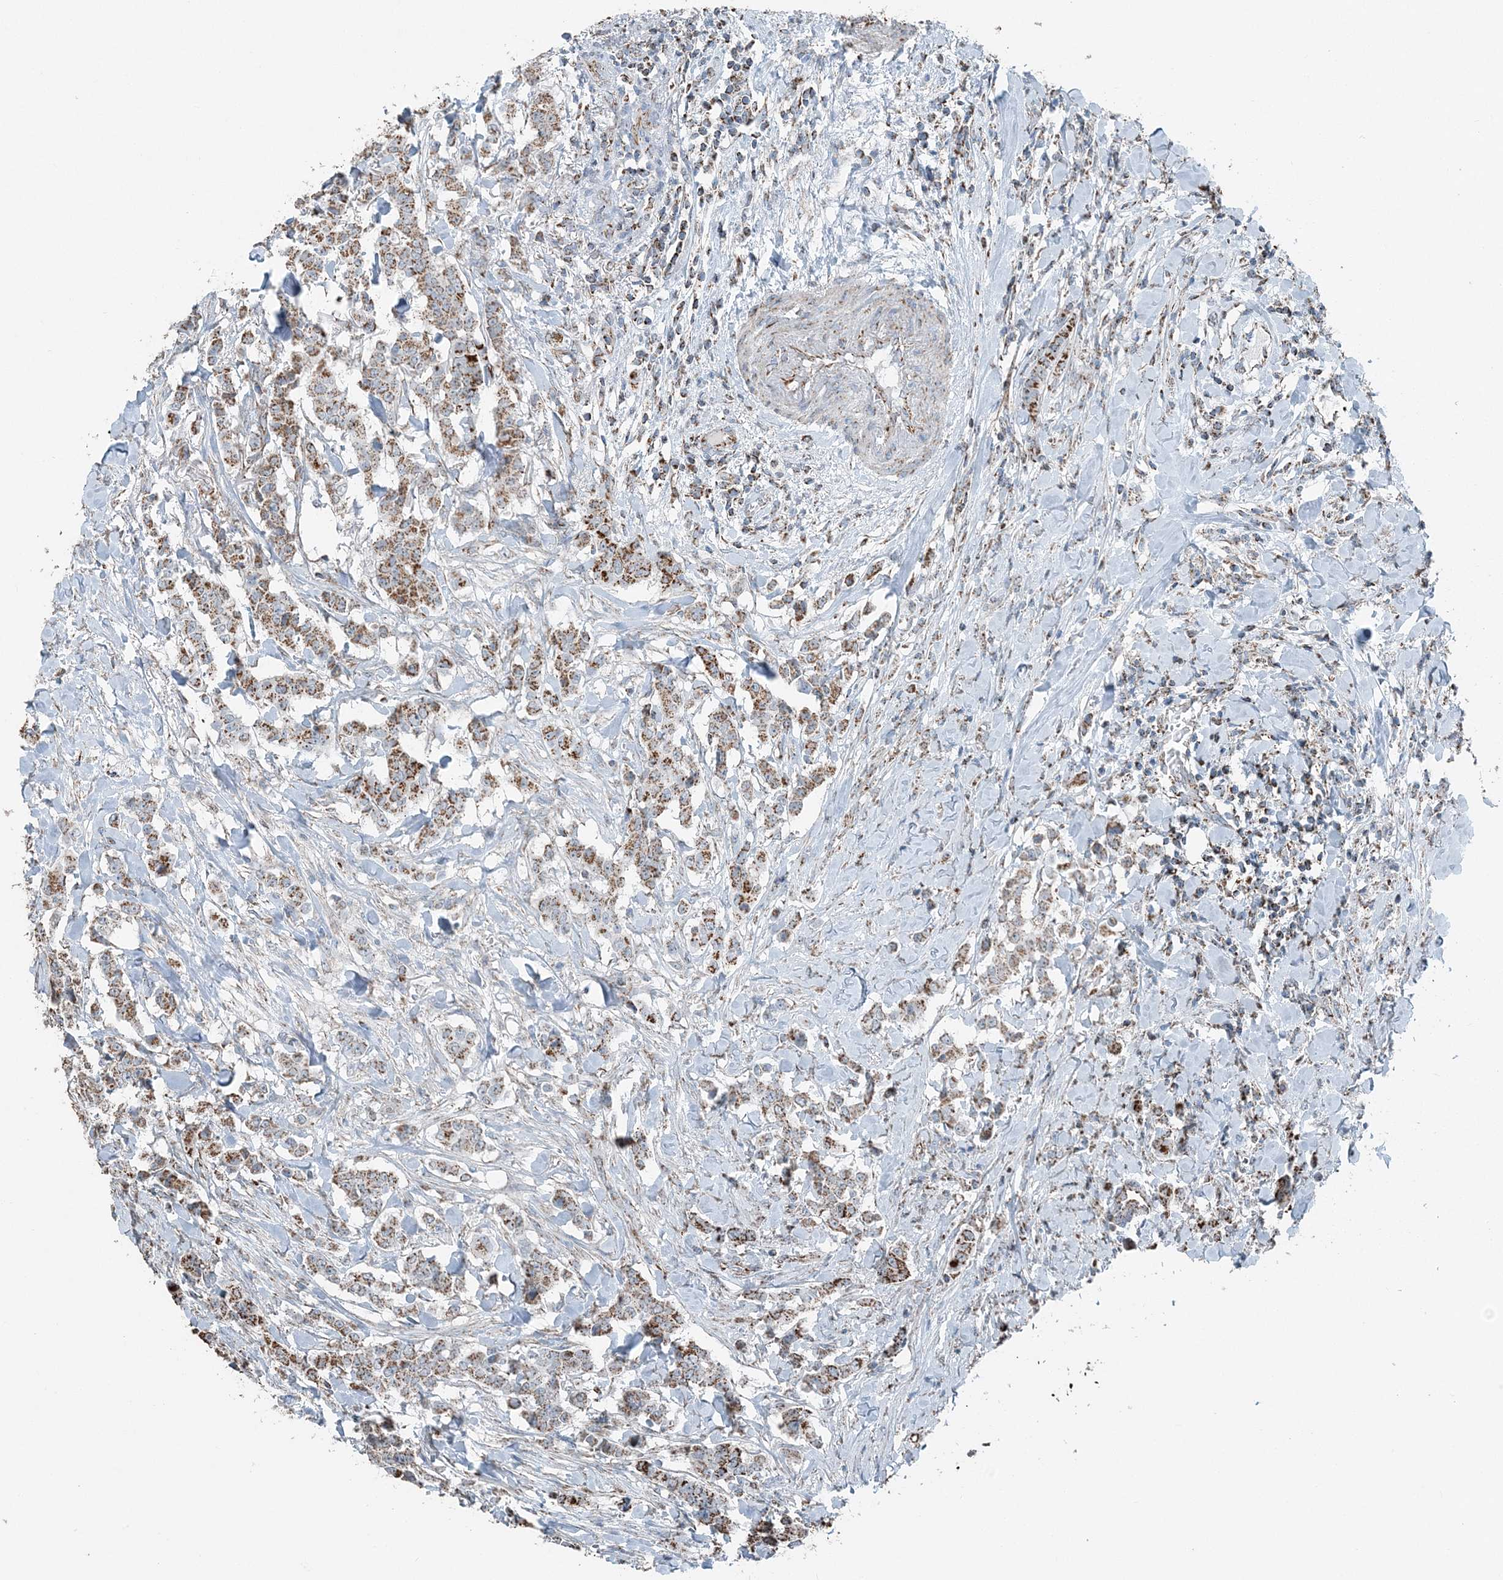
{"staining": {"intensity": "moderate", "quantity": ">75%", "location": "cytoplasmic/membranous"}, "tissue": "breast cancer", "cell_type": "Tumor cells", "image_type": "cancer", "snomed": [{"axis": "morphology", "description": "Duct carcinoma"}, {"axis": "topography", "description": "Breast"}], "caption": "Human breast cancer (invasive ductal carcinoma) stained for a protein (brown) shows moderate cytoplasmic/membranous positive expression in about >75% of tumor cells.", "gene": "SUCLG1", "patient": {"sex": "female", "age": 40}}